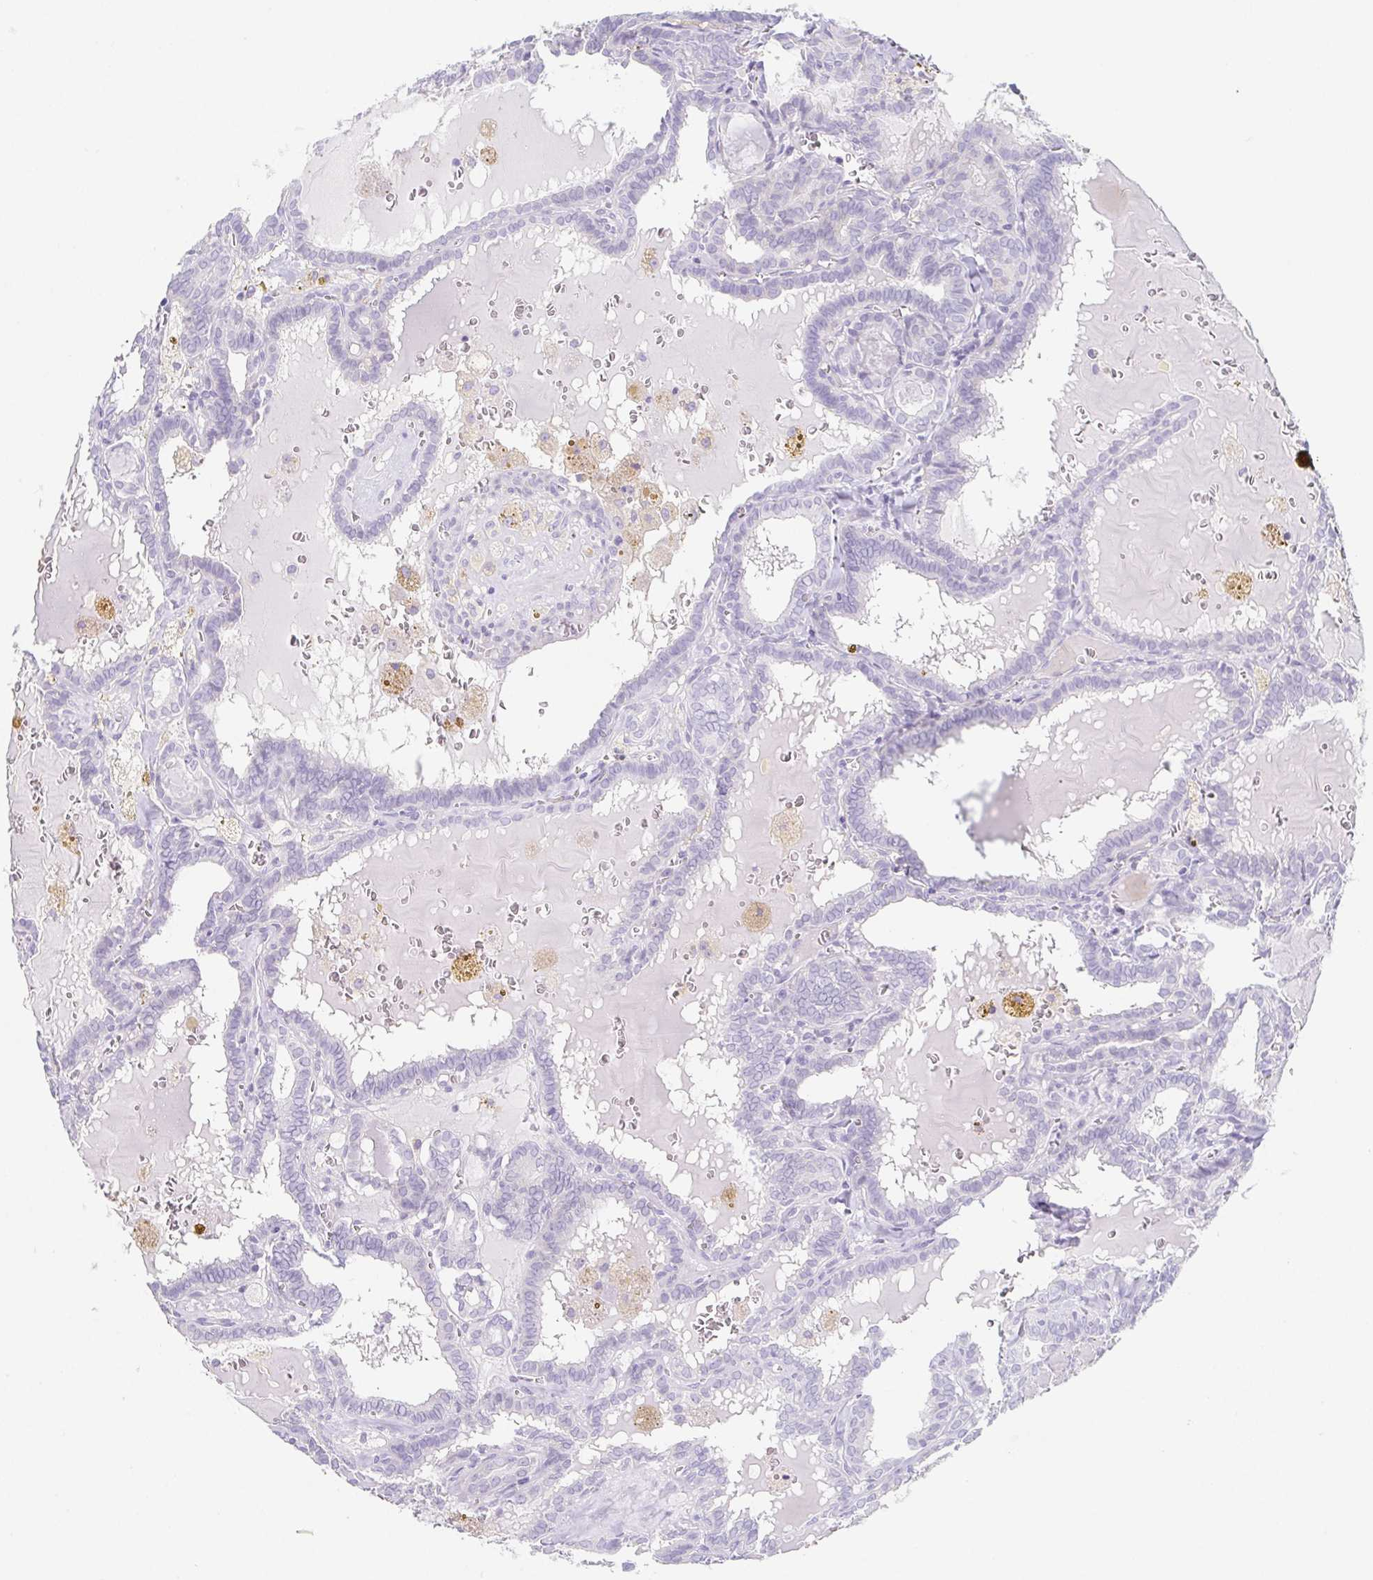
{"staining": {"intensity": "negative", "quantity": "none", "location": "none"}, "tissue": "thyroid cancer", "cell_type": "Tumor cells", "image_type": "cancer", "snomed": [{"axis": "morphology", "description": "Papillary adenocarcinoma, NOS"}, {"axis": "topography", "description": "Thyroid gland"}], "caption": "Immunohistochemistry histopathology image of human thyroid cancer stained for a protein (brown), which shows no expression in tumor cells.", "gene": "HDGFL1", "patient": {"sex": "female", "age": 39}}